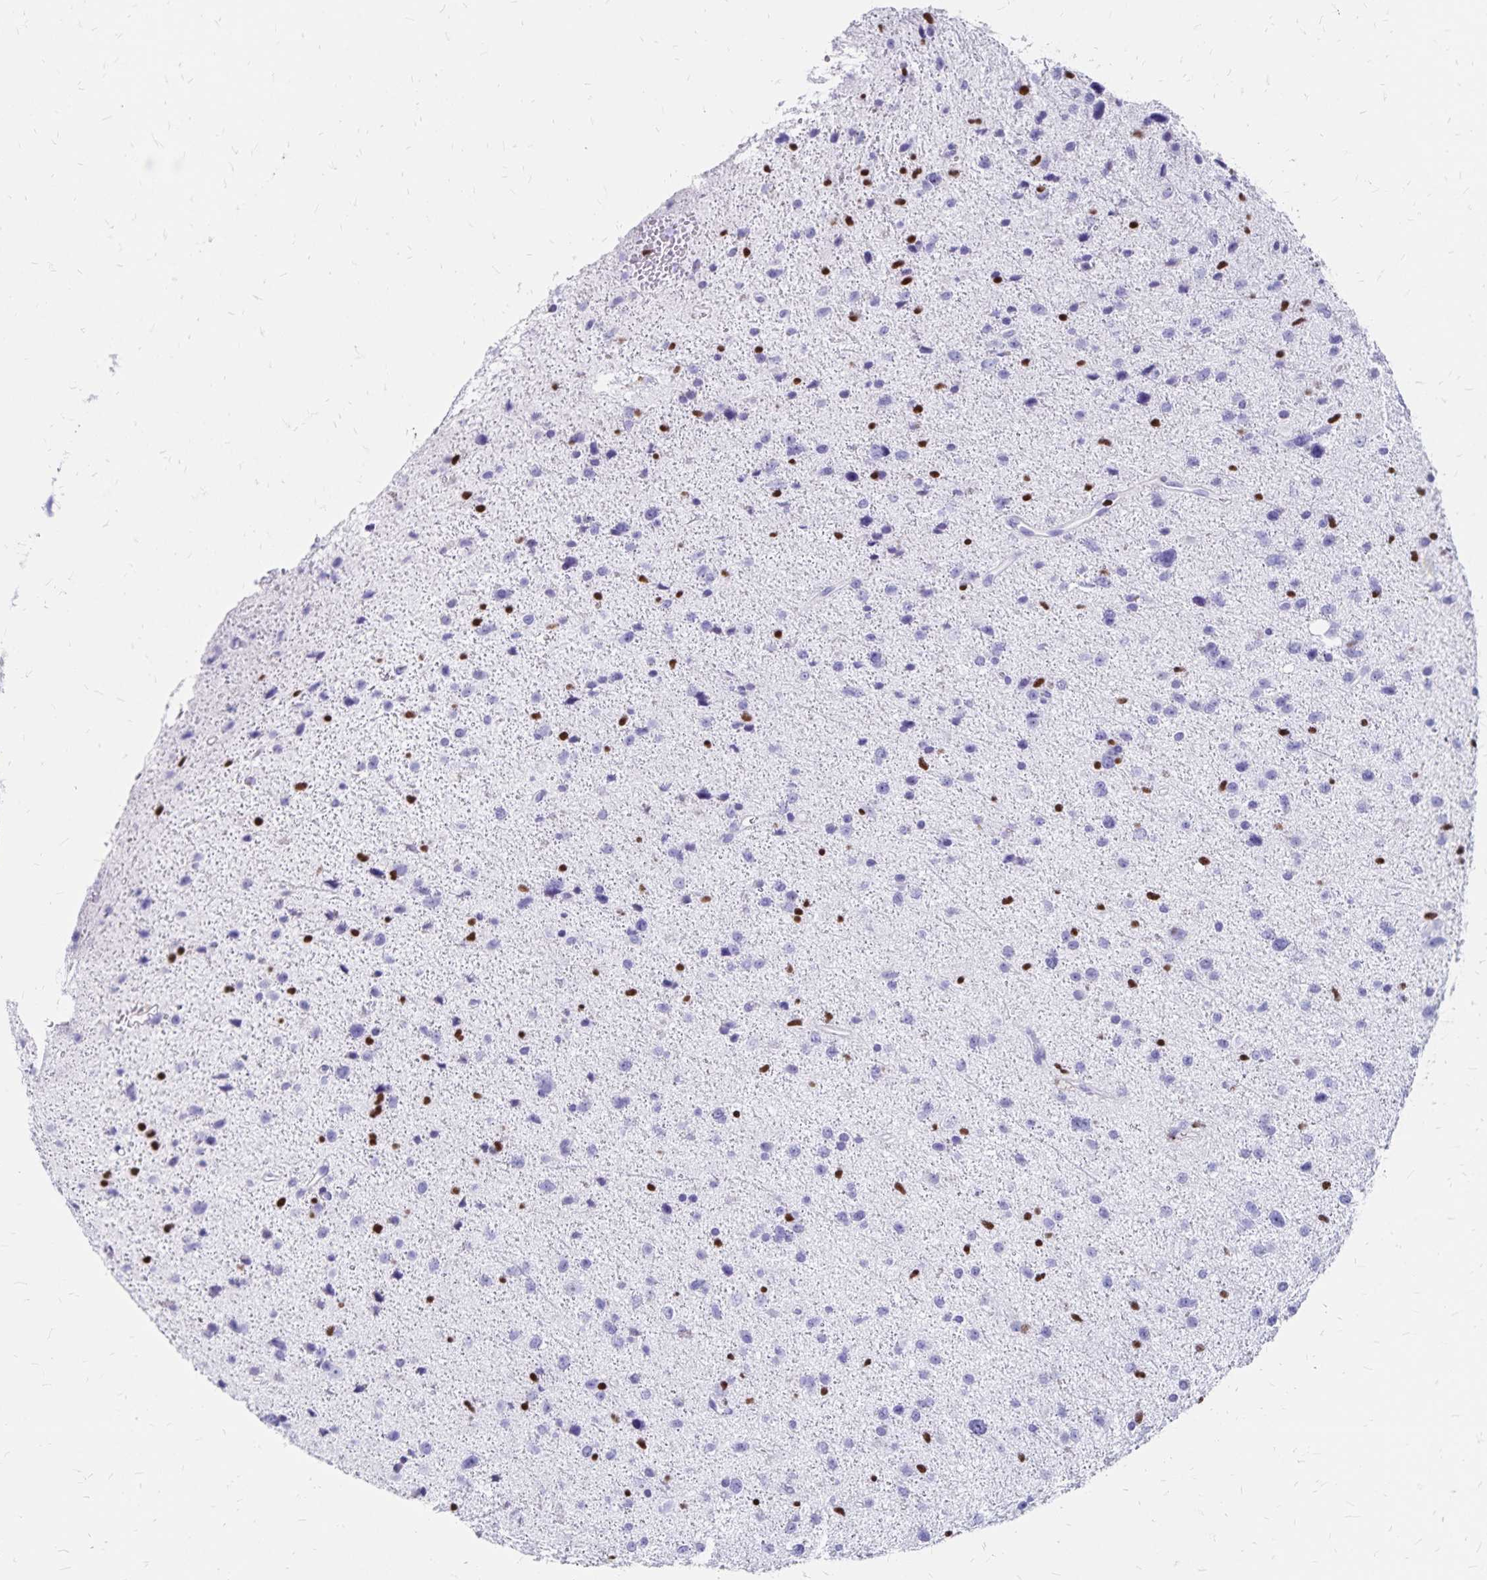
{"staining": {"intensity": "negative", "quantity": "none", "location": "none"}, "tissue": "glioma", "cell_type": "Tumor cells", "image_type": "cancer", "snomed": [{"axis": "morphology", "description": "Glioma, malignant, Low grade"}, {"axis": "topography", "description": "Brain"}], "caption": "Tumor cells show no significant protein expression in malignant low-grade glioma.", "gene": "IKZF1", "patient": {"sex": "female", "age": 55}}